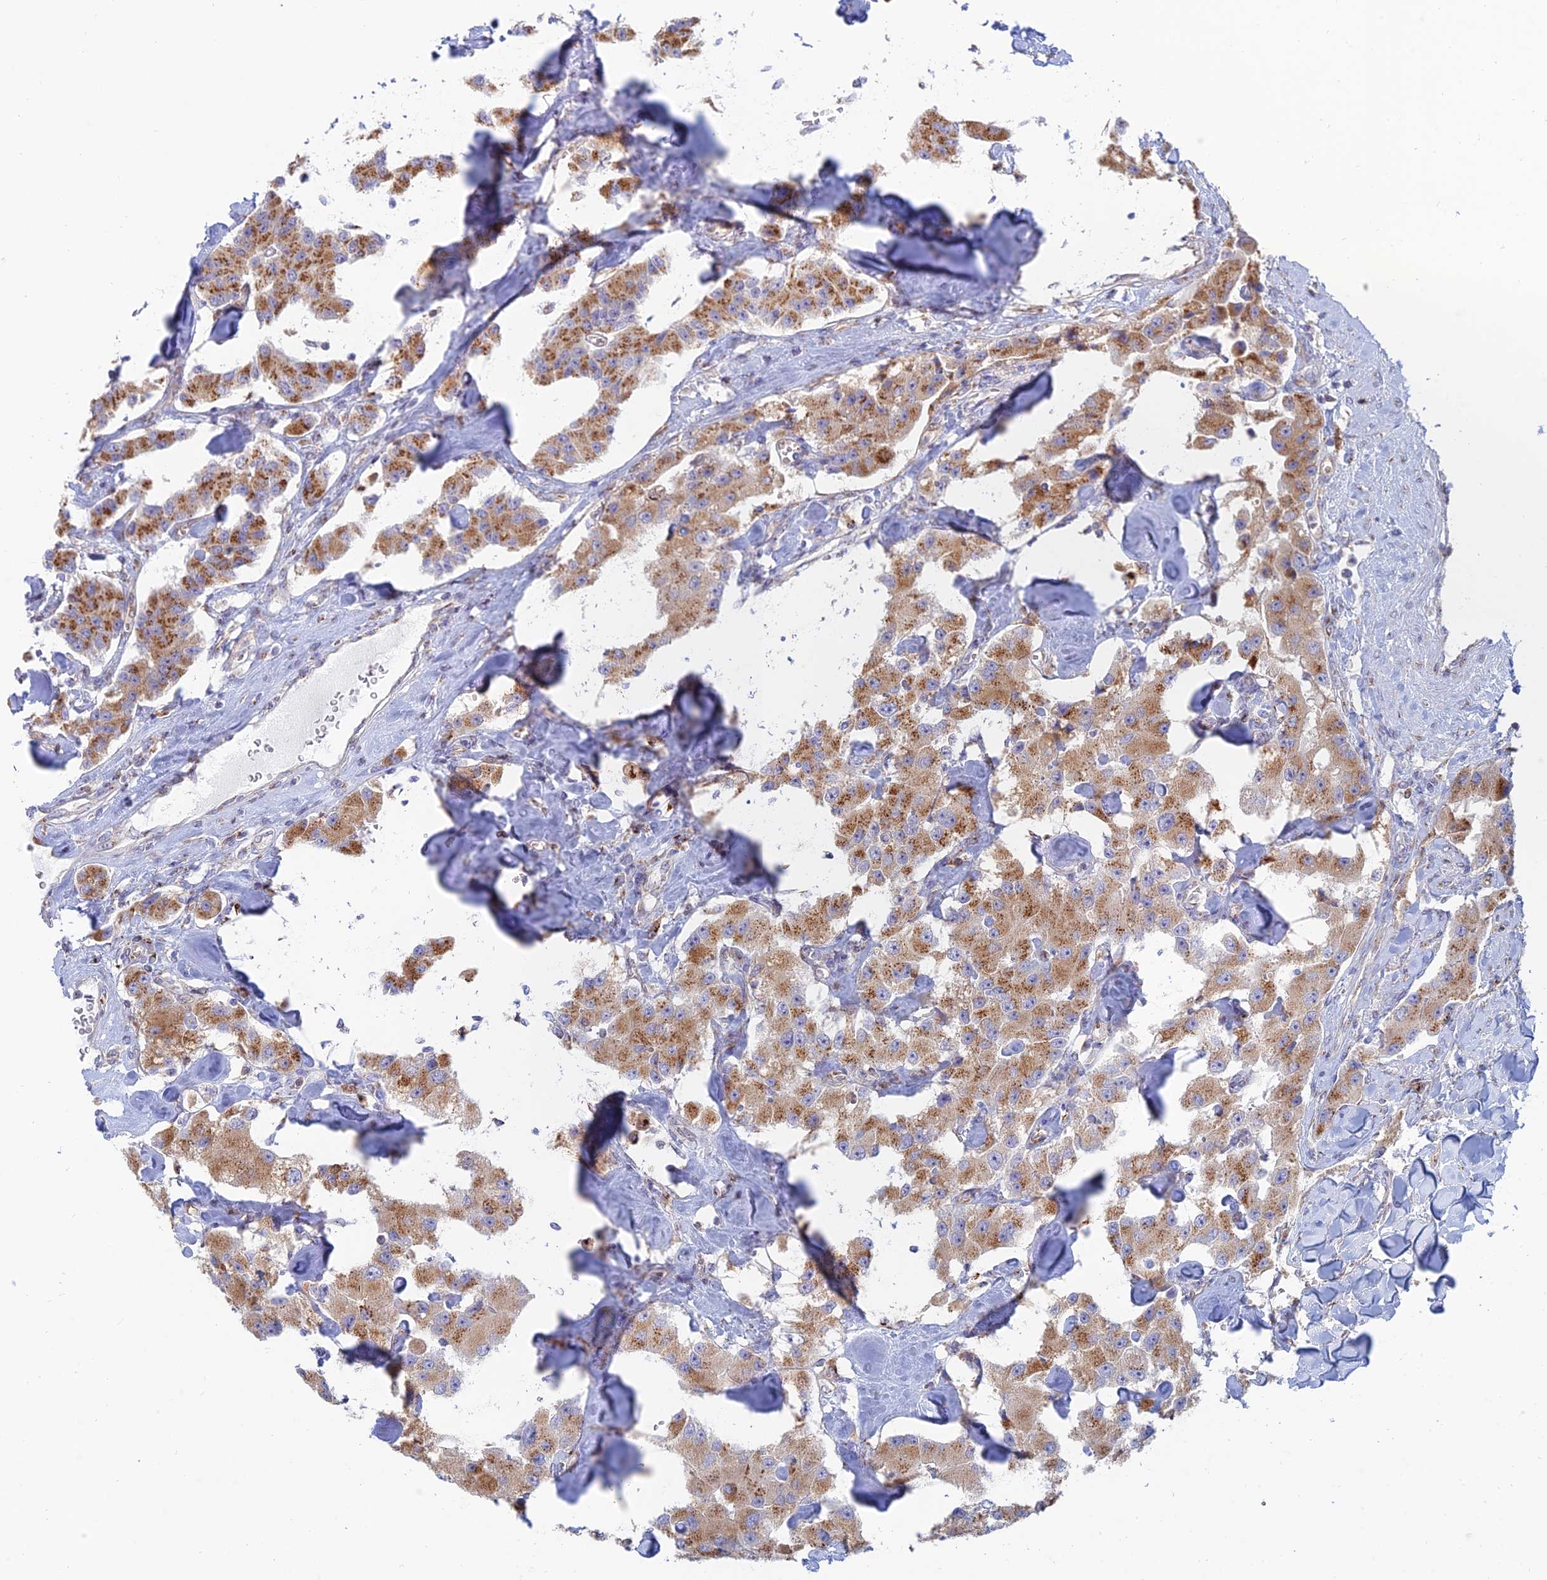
{"staining": {"intensity": "moderate", "quantity": ">75%", "location": "cytoplasmic/membranous"}, "tissue": "carcinoid", "cell_type": "Tumor cells", "image_type": "cancer", "snomed": [{"axis": "morphology", "description": "Carcinoid, malignant, NOS"}, {"axis": "topography", "description": "Pancreas"}], "caption": "Malignant carcinoid stained for a protein (brown) demonstrates moderate cytoplasmic/membranous positive staining in about >75% of tumor cells.", "gene": "HS2ST1", "patient": {"sex": "male", "age": 41}}